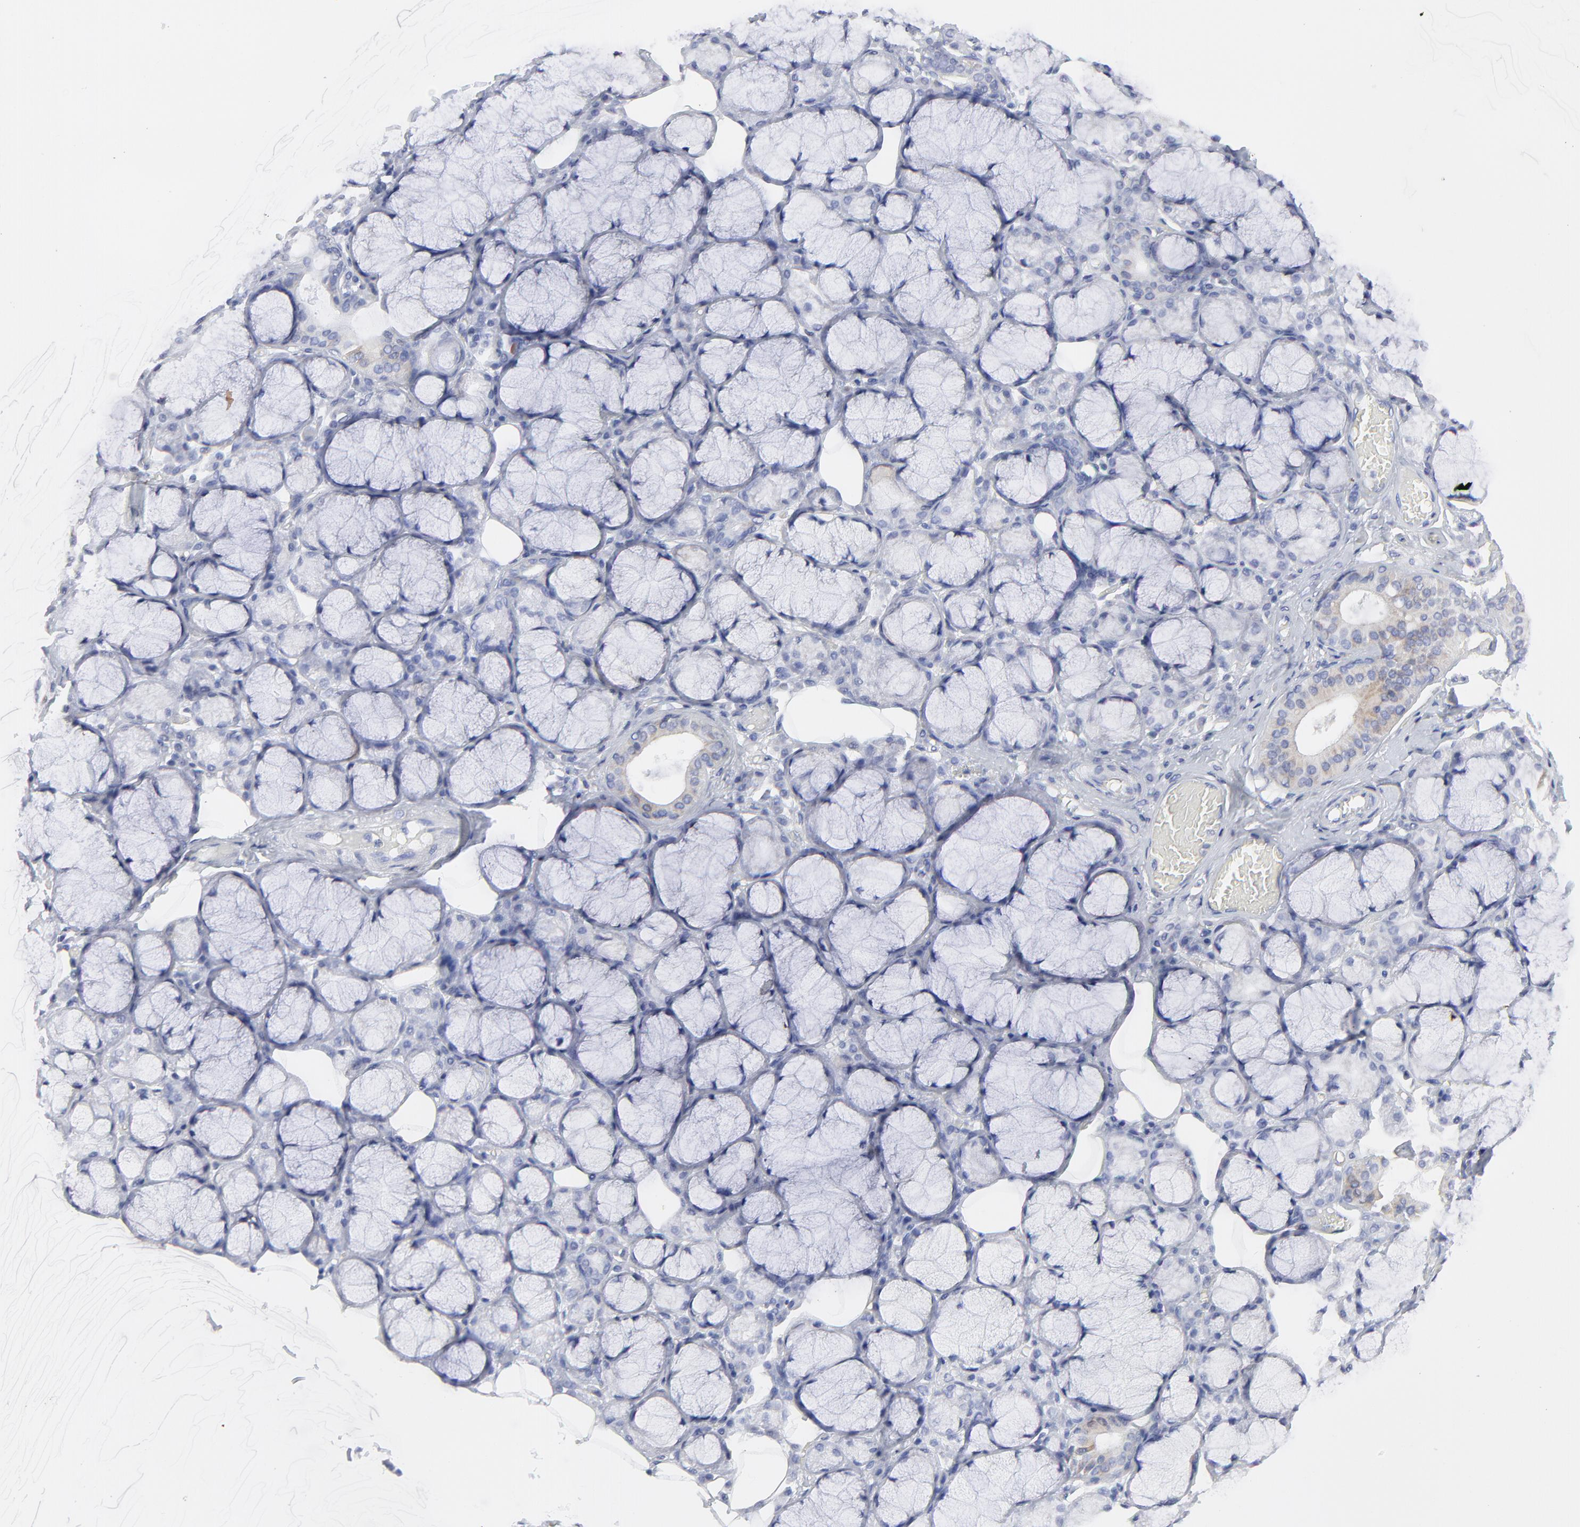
{"staining": {"intensity": "negative", "quantity": "none", "location": "none"}, "tissue": "salivary gland", "cell_type": "Glandular cells", "image_type": "normal", "snomed": [{"axis": "morphology", "description": "Normal tissue, NOS"}, {"axis": "topography", "description": "Skeletal muscle"}, {"axis": "topography", "description": "Oral tissue"}, {"axis": "topography", "description": "Salivary gland"}, {"axis": "topography", "description": "Peripheral nerve tissue"}], "caption": "The image demonstrates no significant staining in glandular cells of salivary gland.", "gene": "NCAPH", "patient": {"sex": "male", "age": 54}}